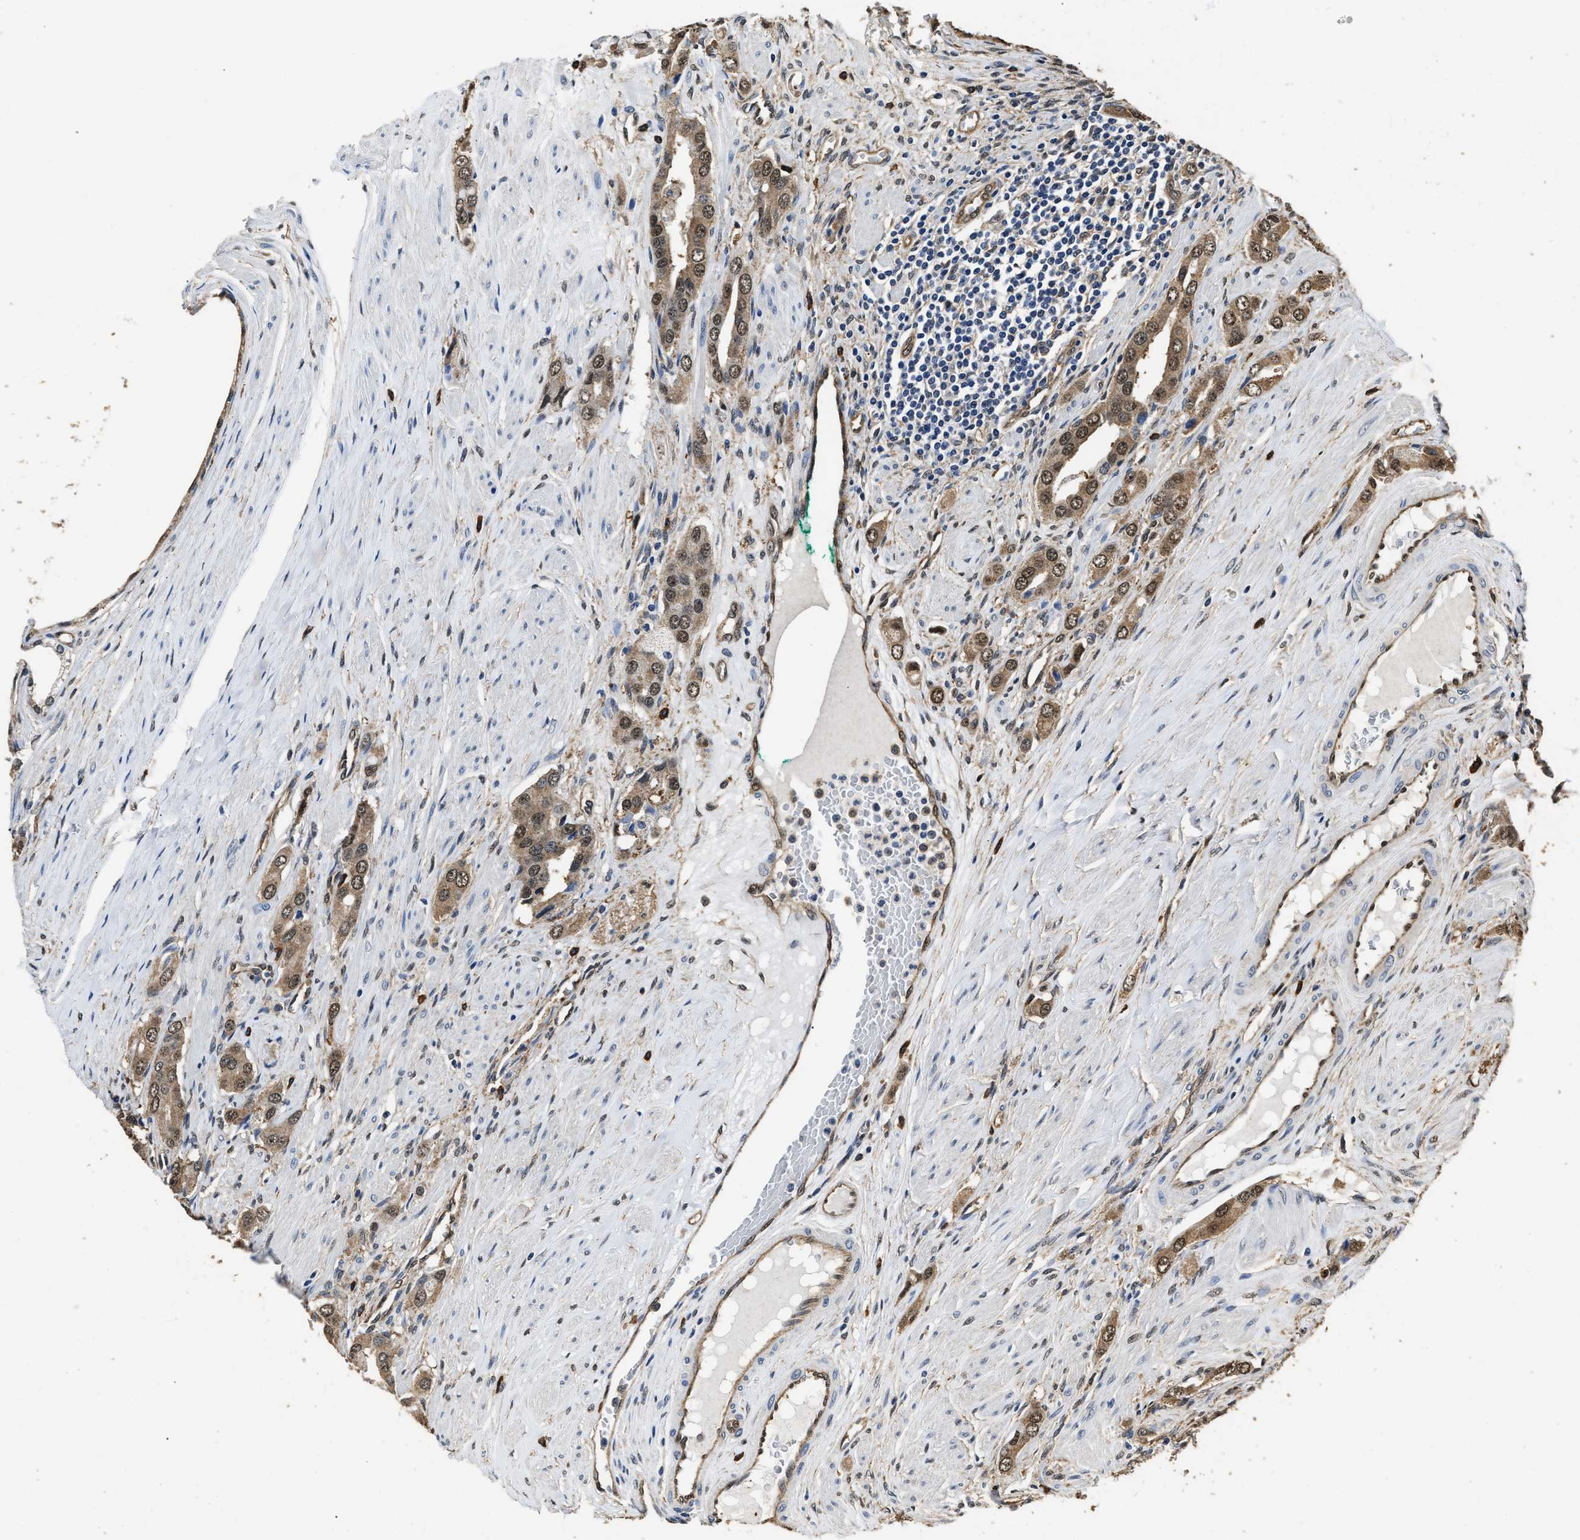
{"staining": {"intensity": "moderate", "quantity": ">75%", "location": "cytoplasmic/membranous,nuclear"}, "tissue": "prostate cancer", "cell_type": "Tumor cells", "image_type": "cancer", "snomed": [{"axis": "morphology", "description": "Adenocarcinoma, High grade"}, {"axis": "topography", "description": "Prostate"}], "caption": "This image displays immunohistochemistry staining of human prostate cancer, with medium moderate cytoplasmic/membranous and nuclear positivity in approximately >75% of tumor cells.", "gene": "YWHAE", "patient": {"sex": "male", "age": 52}}